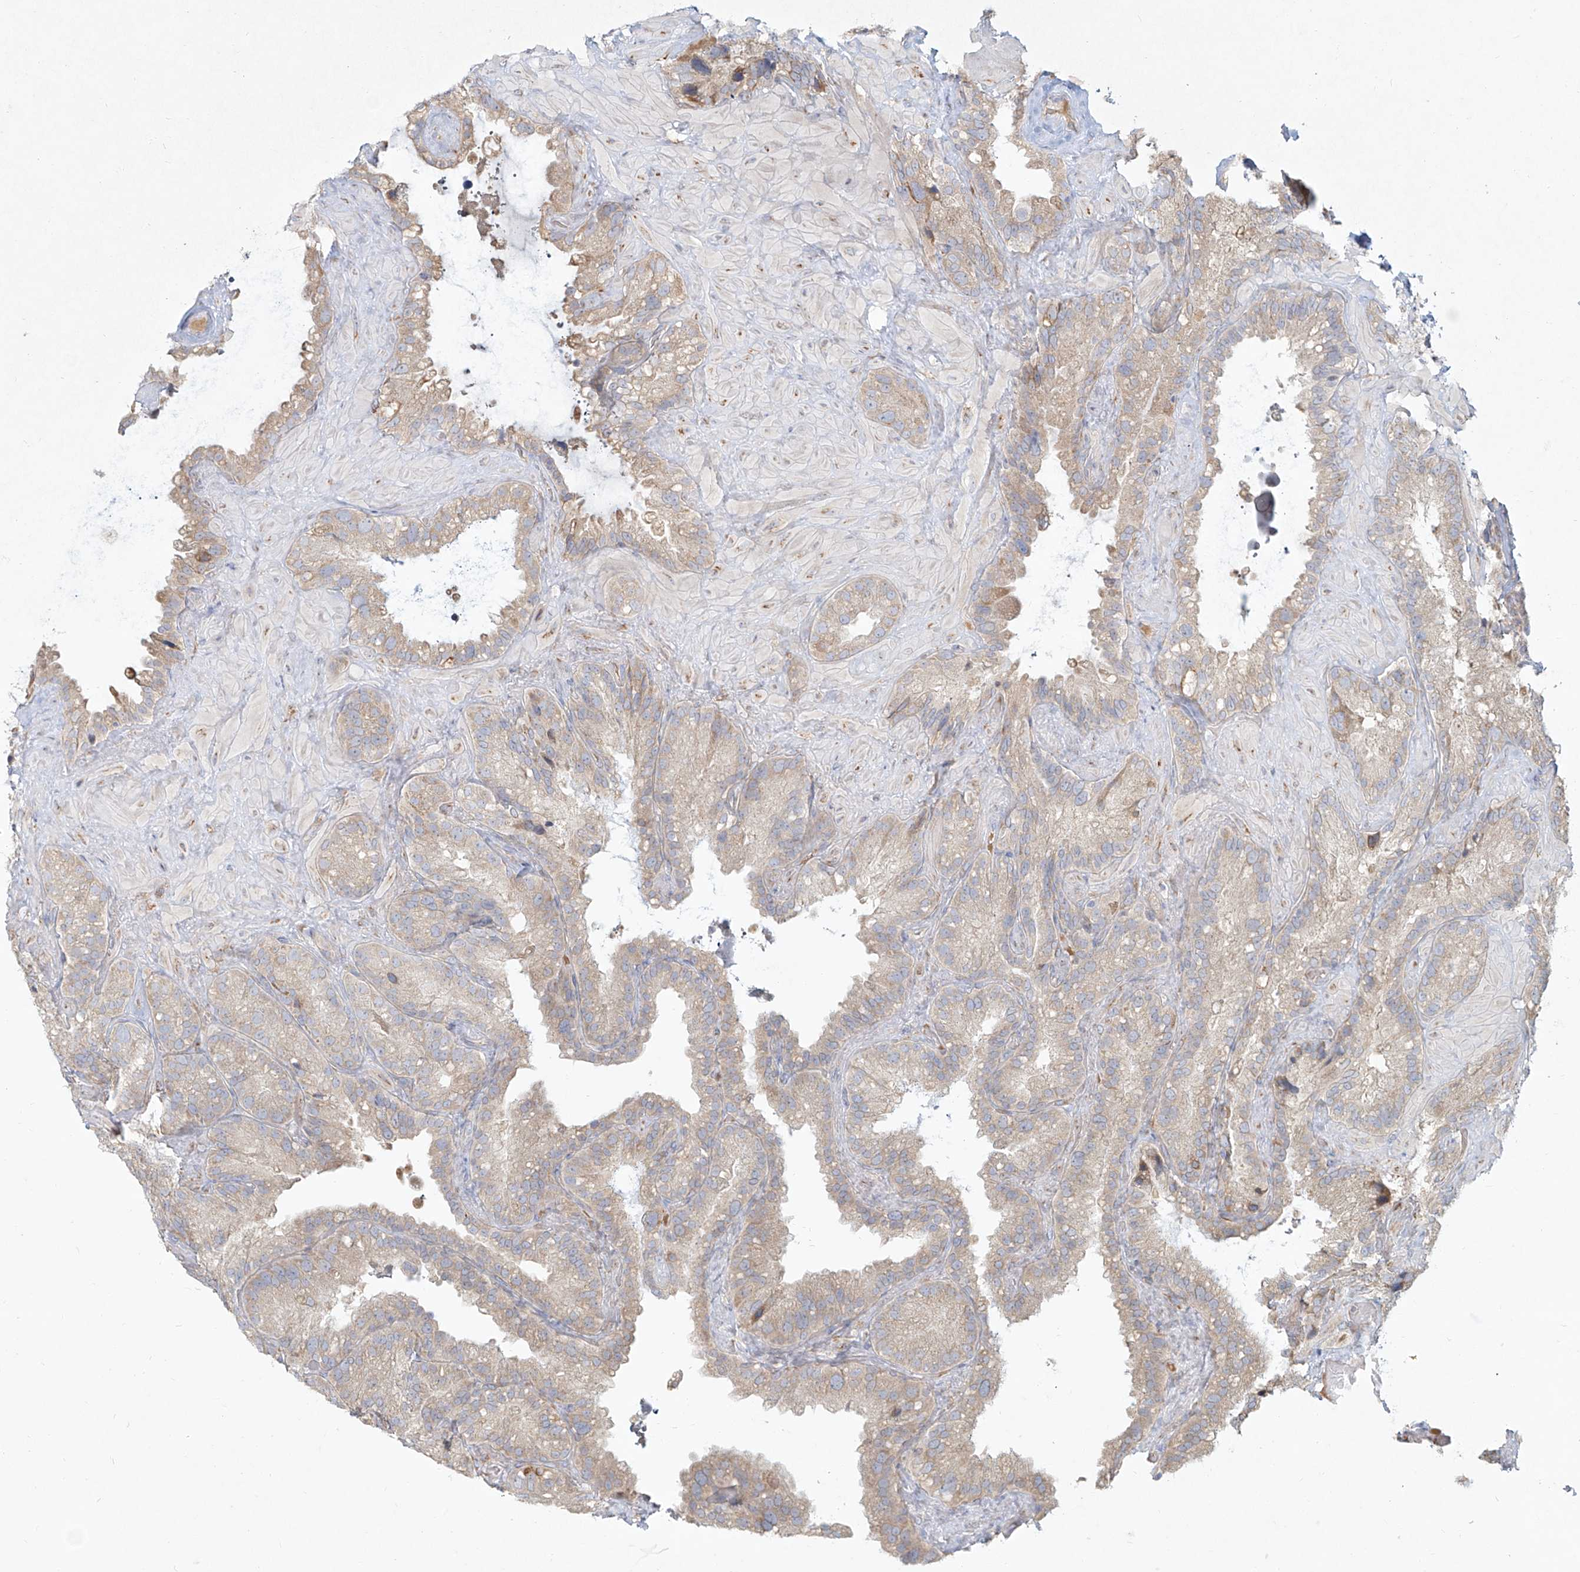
{"staining": {"intensity": "moderate", "quantity": "<25%", "location": "cytoplasmic/membranous"}, "tissue": "seminal vesicle", "cell_type": "Glandular cells", "image_type": "normal", "snomed": [{"axis": "morphology", "description": "Normal tissue, NOS"}, {"axis": "topography", "description": "Prostate"}, {"axis": "topography", "description": "Seminal veicle"}], "caption": "Unremarkable seminal vesicle displays moderate cytoplasmic/membranous positivity in about <25% of glandular cells, visualized by immunohistochemistry. (brown staining indicates protein expression, while blue staining denotes nuclei).", "gene": "CD209", "patient": {"sex": "male", "age": 68}}